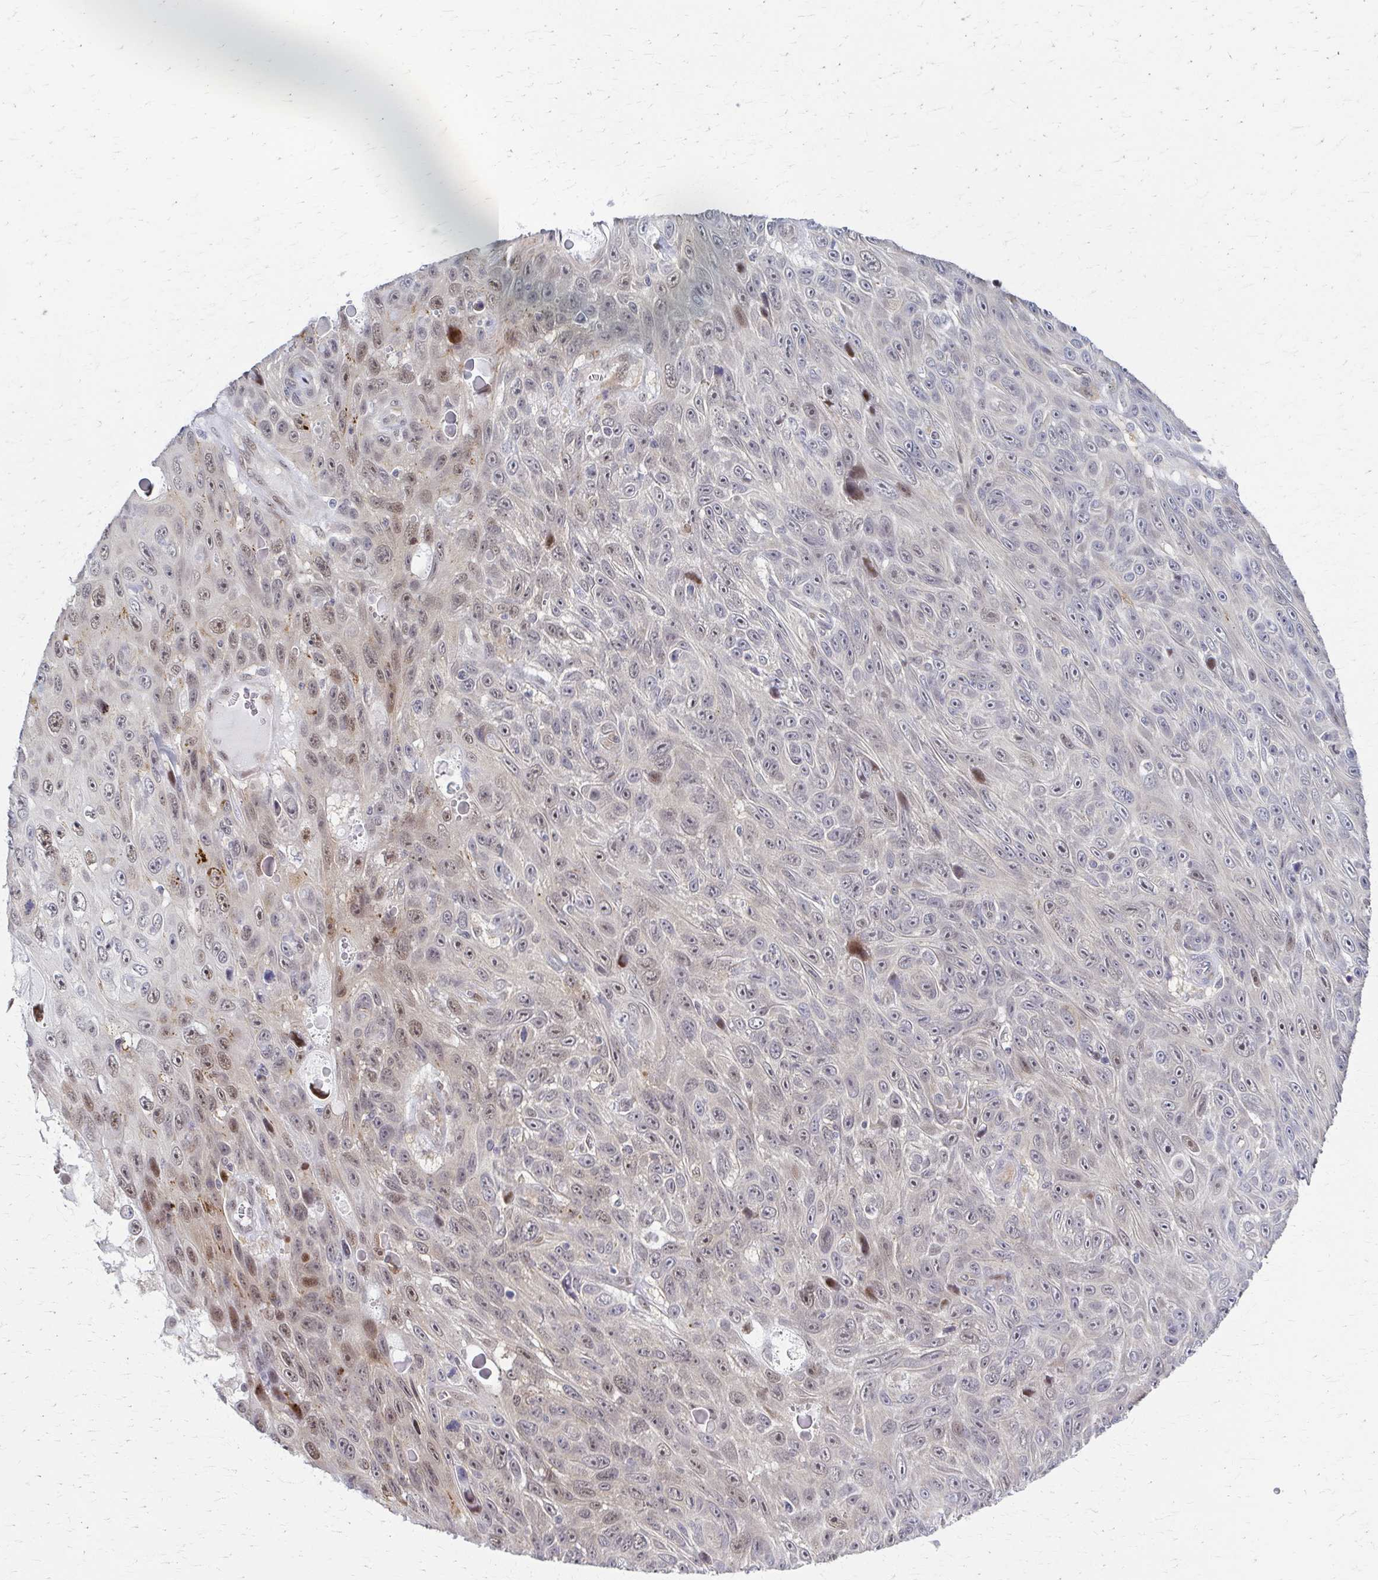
{"staining": {"intensity": "weak", "quantity": "25%-75%", "location": "nuclear"}, "tissue": "skin cancer", "cell_type": "Tumor cells", "image_type": "cancer", "snomed": [{"axis": "morphology", "description": "Squamous cell carcinoma, NOS"}, {"axis": "topography", "description": "Skin"}], "caption": "DAB (3,3'-diaminobenzidine) immunohistochemical staining of human skin cancer reveals weak nuclear protein expression in approximately 25%-75% of tumor cells.", "gene": "PSMD7", "patient": {"sex": "male", "age": 82}}